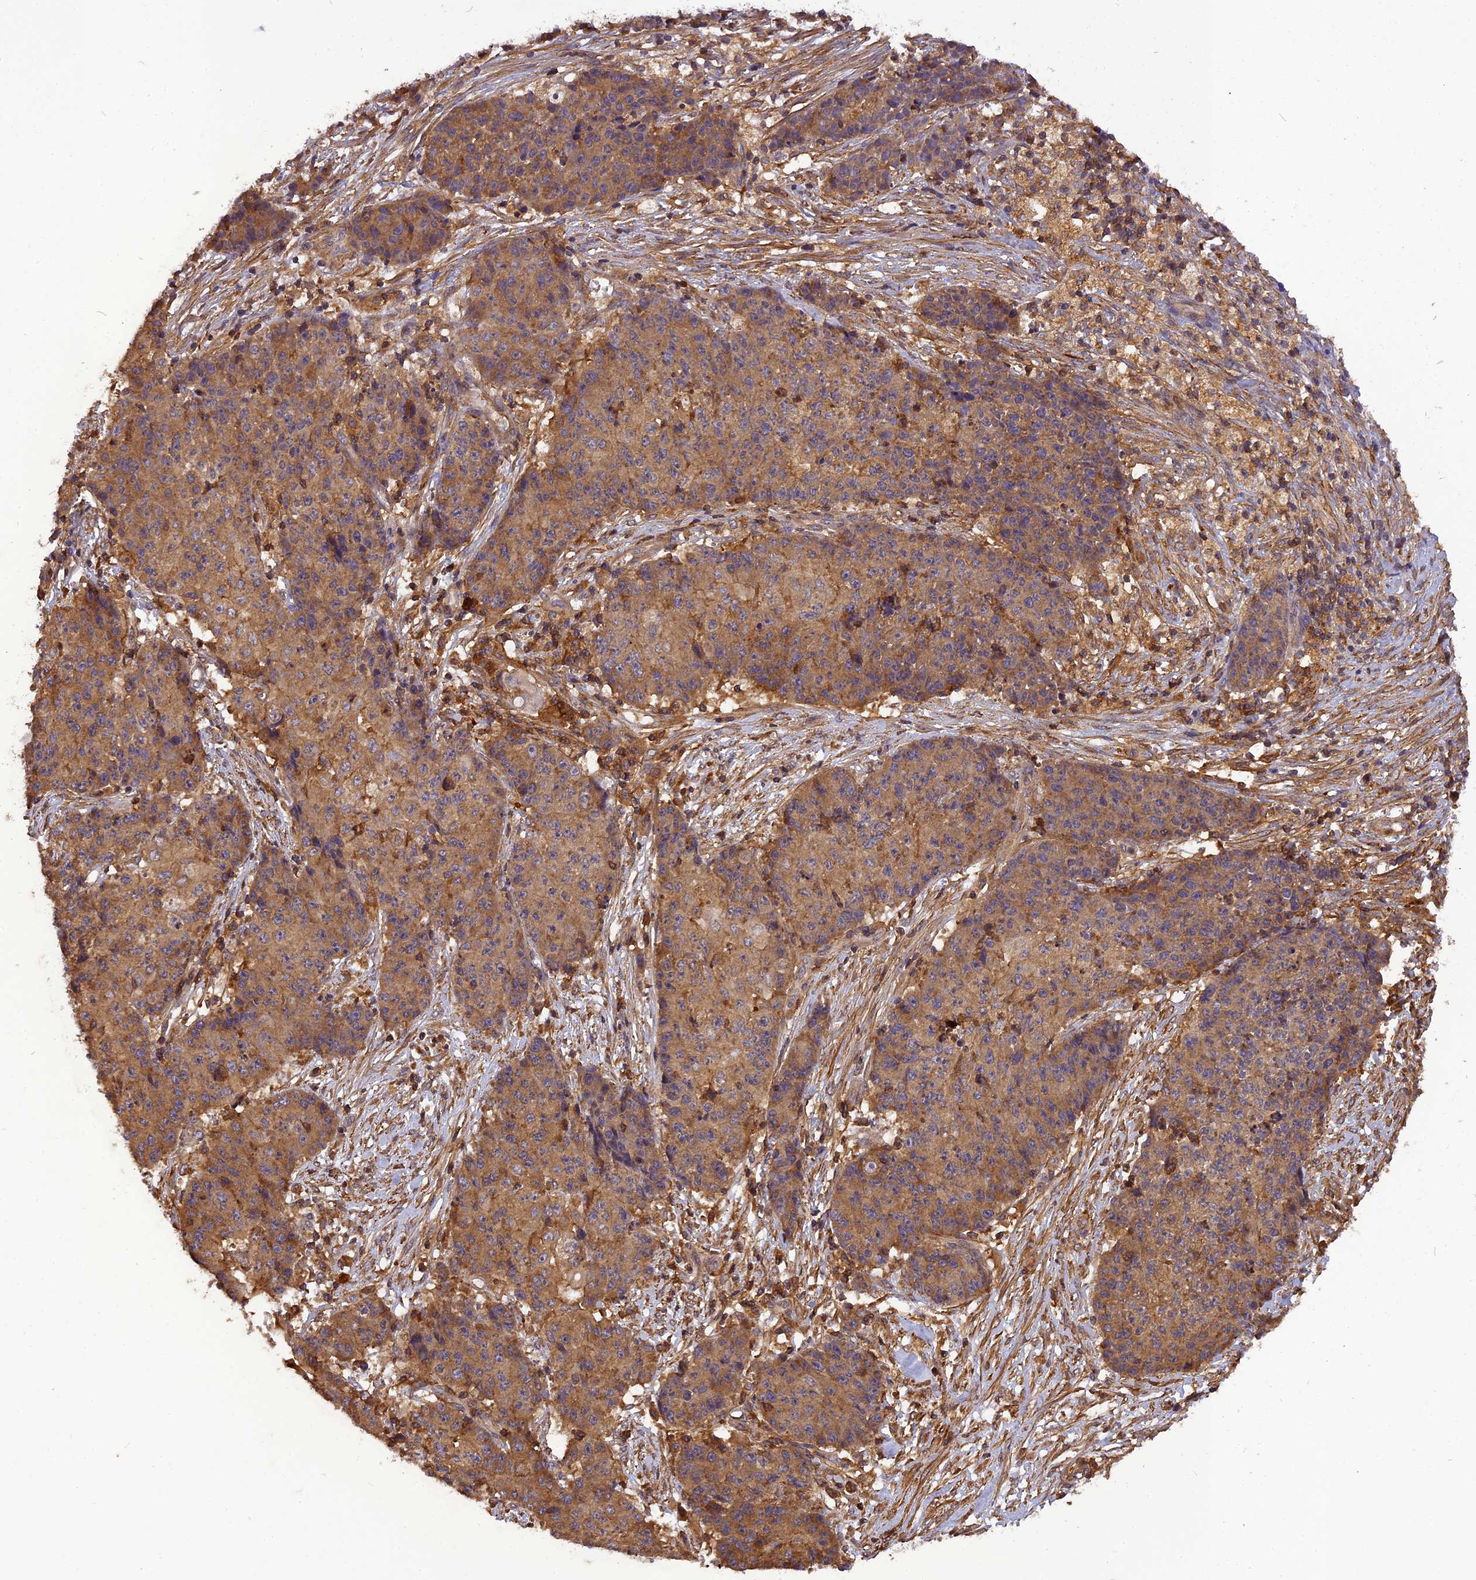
{"staining": {"intensity": "moderate", "quantity": ">75%", "location": "cytoplasmic/membranous"}, "tissue": "ovarian cancer", "cell_type": "Tumor cells", "image_type": "cancer", "snomed": [{"axis": "morphology", "description": "Carcinoma, endometroid"}, {"axis": "topography", "description": "Ovary"}], "caption": "This photomicrograph displays immunohistochemistry staining of endometroid carcinoma (ovarian), with medium moderate cytoplasmic/membranous positivity in about >75% of tumor cells.", "gene": "STOML1", "patient": {"sex": "female", "age": 42}}